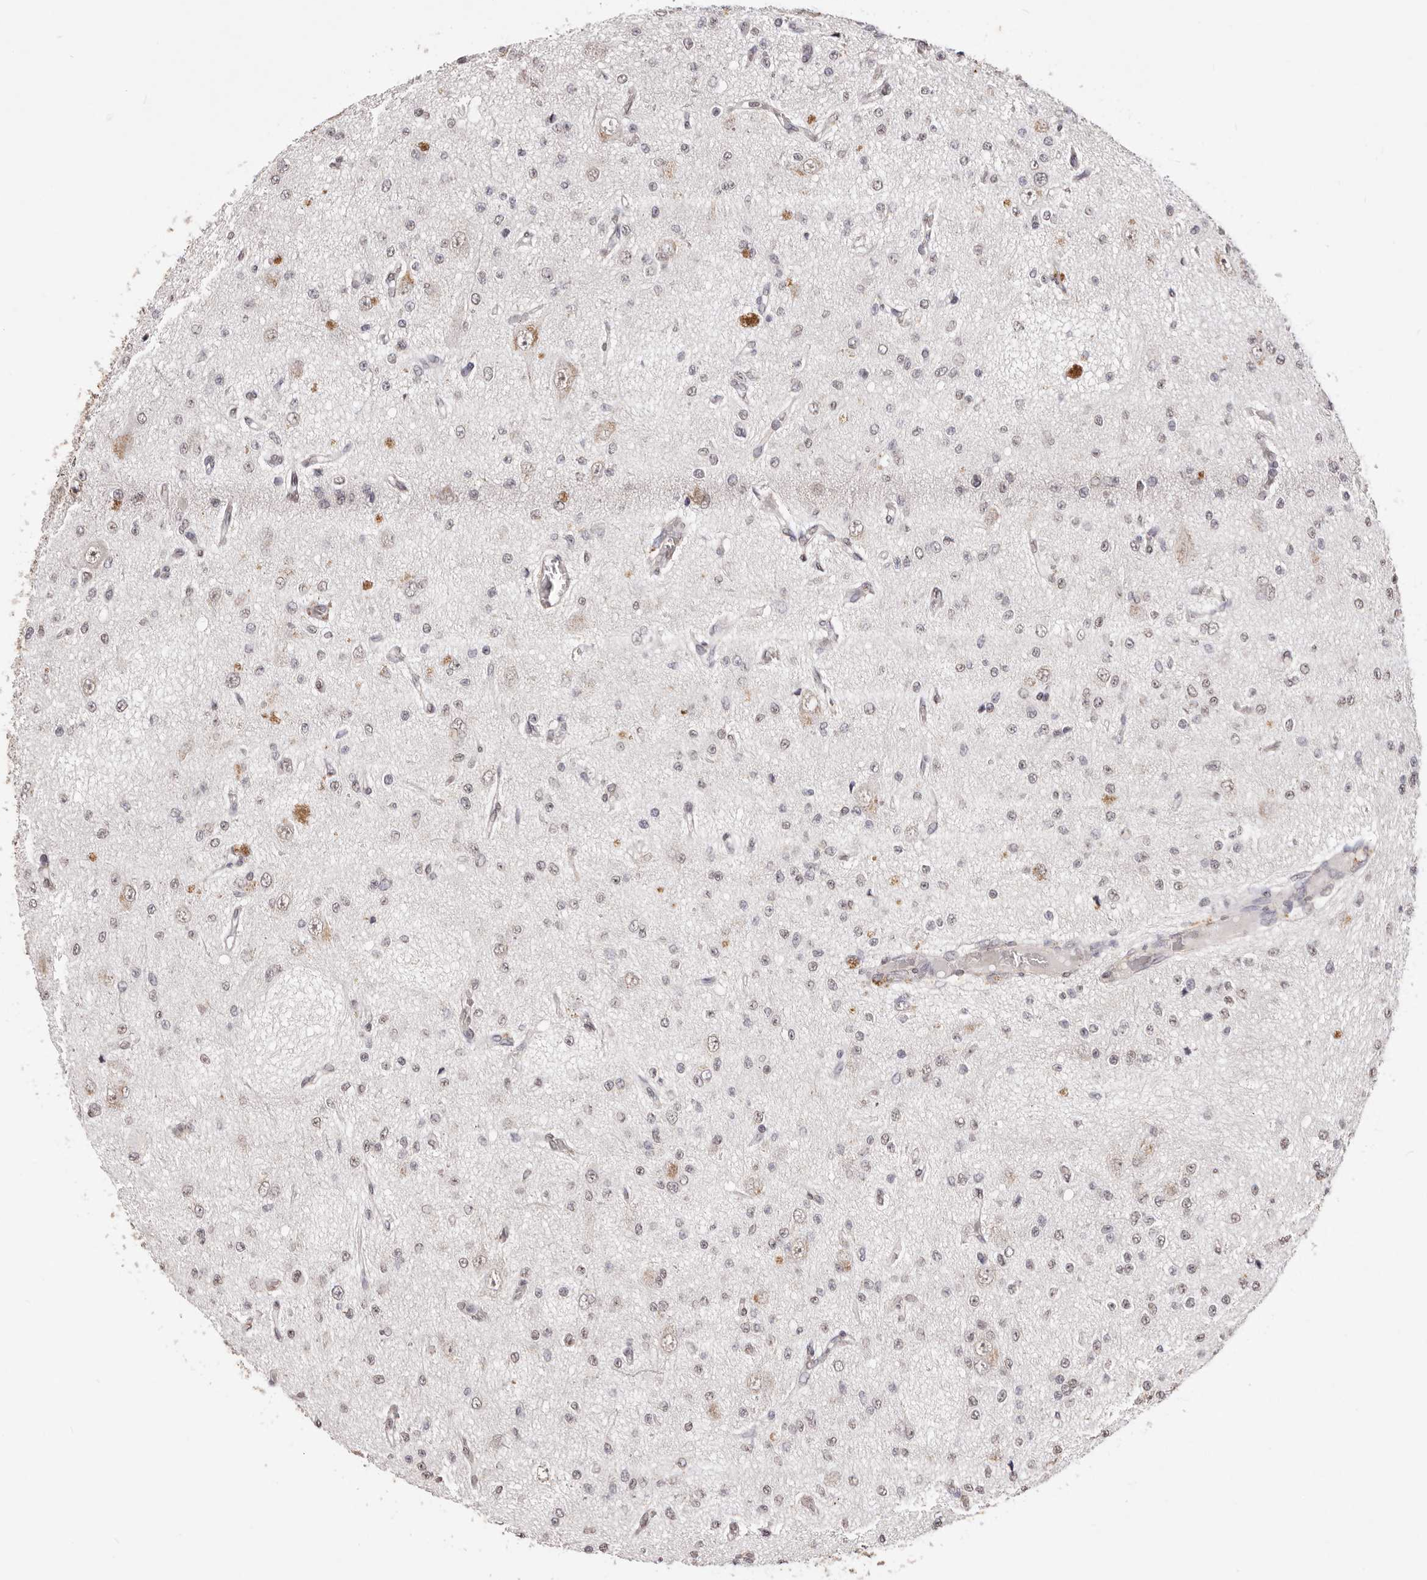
{"staining": {"intensity": "weak", "quantity": "<25%", "location": "nuclear"}, "tissue": "glioma", "cell_type": "Tumor cells", "image_type": "cancer", "snomed": [{"axis": "morphology", "description": "Glioma, malignant, Low grade"}, {"axis": "topography", "description": "Brain"}], "caption": "Glioma stained for a protein using immunohistochemistry shows no expression tumor cells.", "gene": "RPS6KA5", "patient": {"sex": "male", "age": 38}}